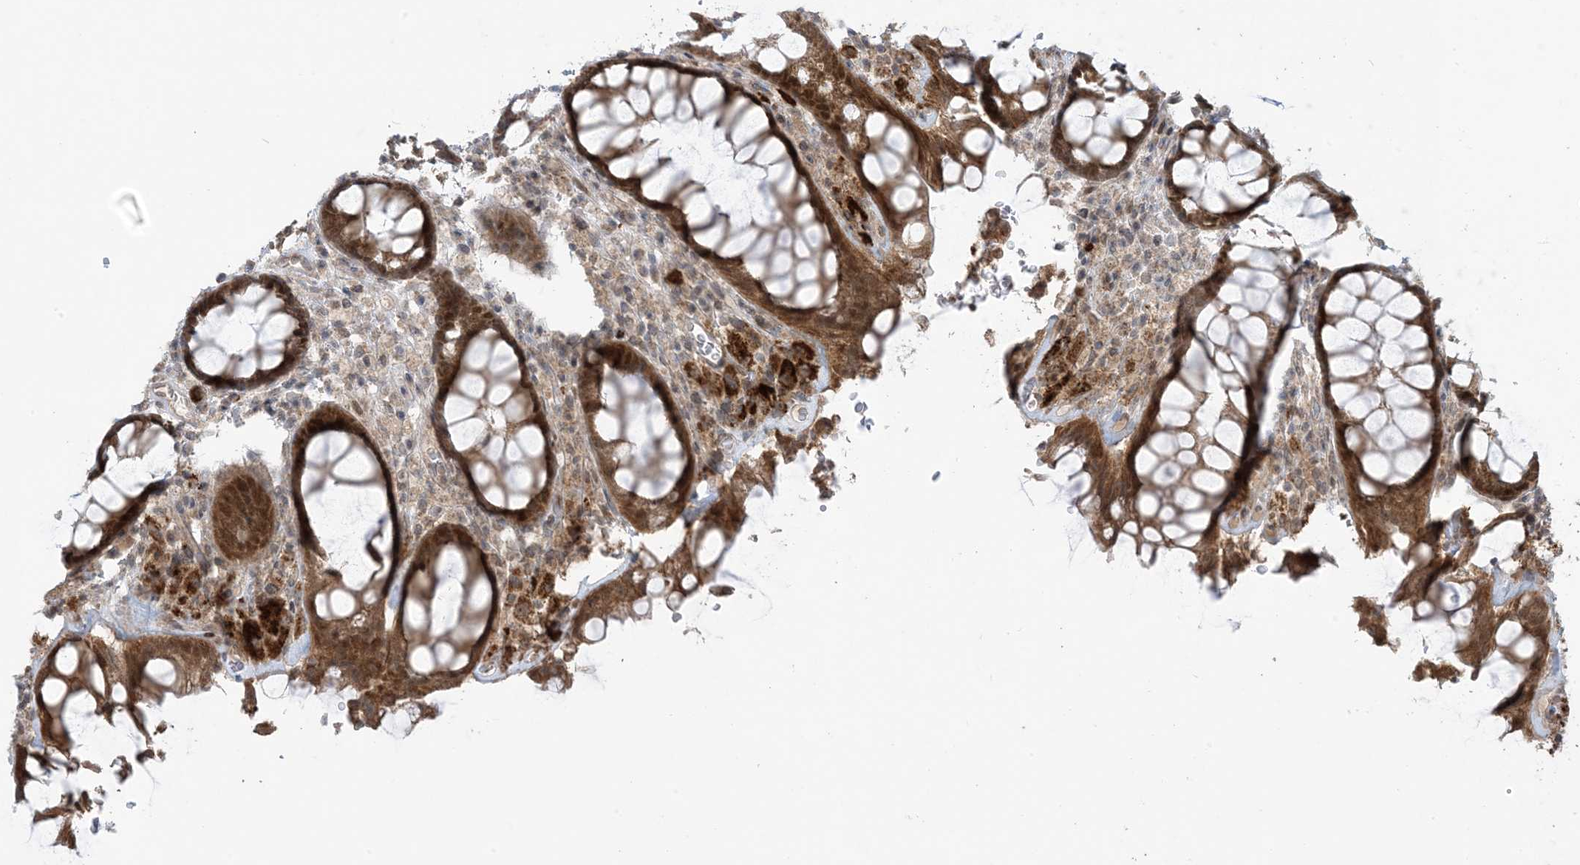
{"staining": {"intensity": "moderate", "quantity": ">75%", "location": "cytoplasmic/membranous"}, "tissue": "rectum", "cell_type": "Glandular cells", "image_type": "normal", "snomed": [{"axis": "morphology", "description": "Normal tissue, NOS"}, {"axis": "topography", "description": "Rectum"}], "caption": "Approximately >75% of glandular cells in unremarkable rectum display moderate cytoplasmic/membranous protein staining as visualized by brown immunohistochemical staining.", "gene": "PHLDB2", "patient": {"sex": "male", "age": 64}}